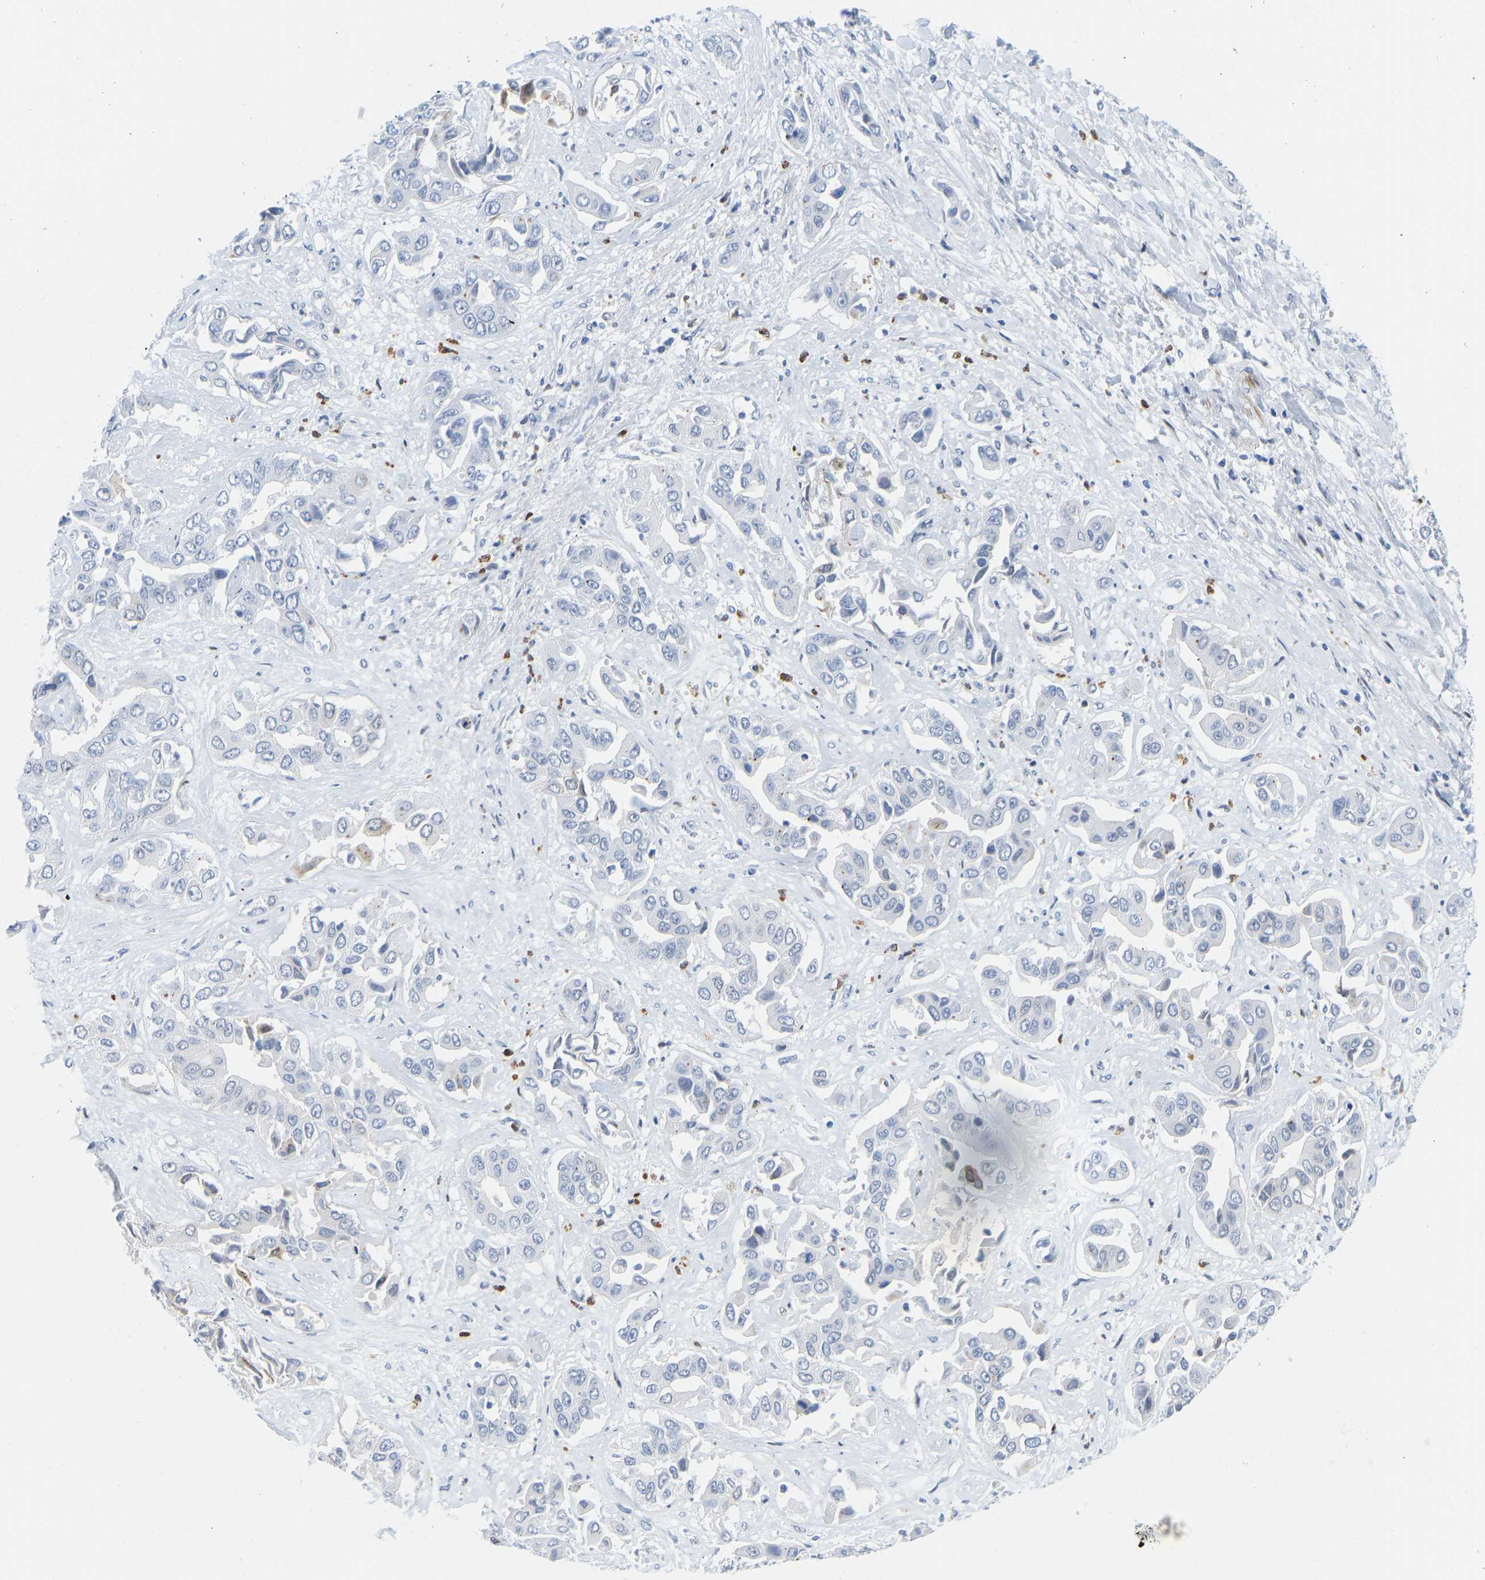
{"staining": {"intensity": "weak", "quantity": "<25%", "location": "cytoplasmic/membranous"}, "tissue": "liver cancer", "cell_type": "Tumor cells", "image_type": "cancer", "snomed": [{"axis": "morphology", "description": "Cholangiocarcinoma"}, {"axis": "topography", "description": "Liver"}], "caption": "Immunohistochemical staining of human liver cancer (cholangiocarcinoma) exhibits no significant staining in tumor cells.", "gene": "HDAC5", "patient": {"sex": "female", "age": 52}}